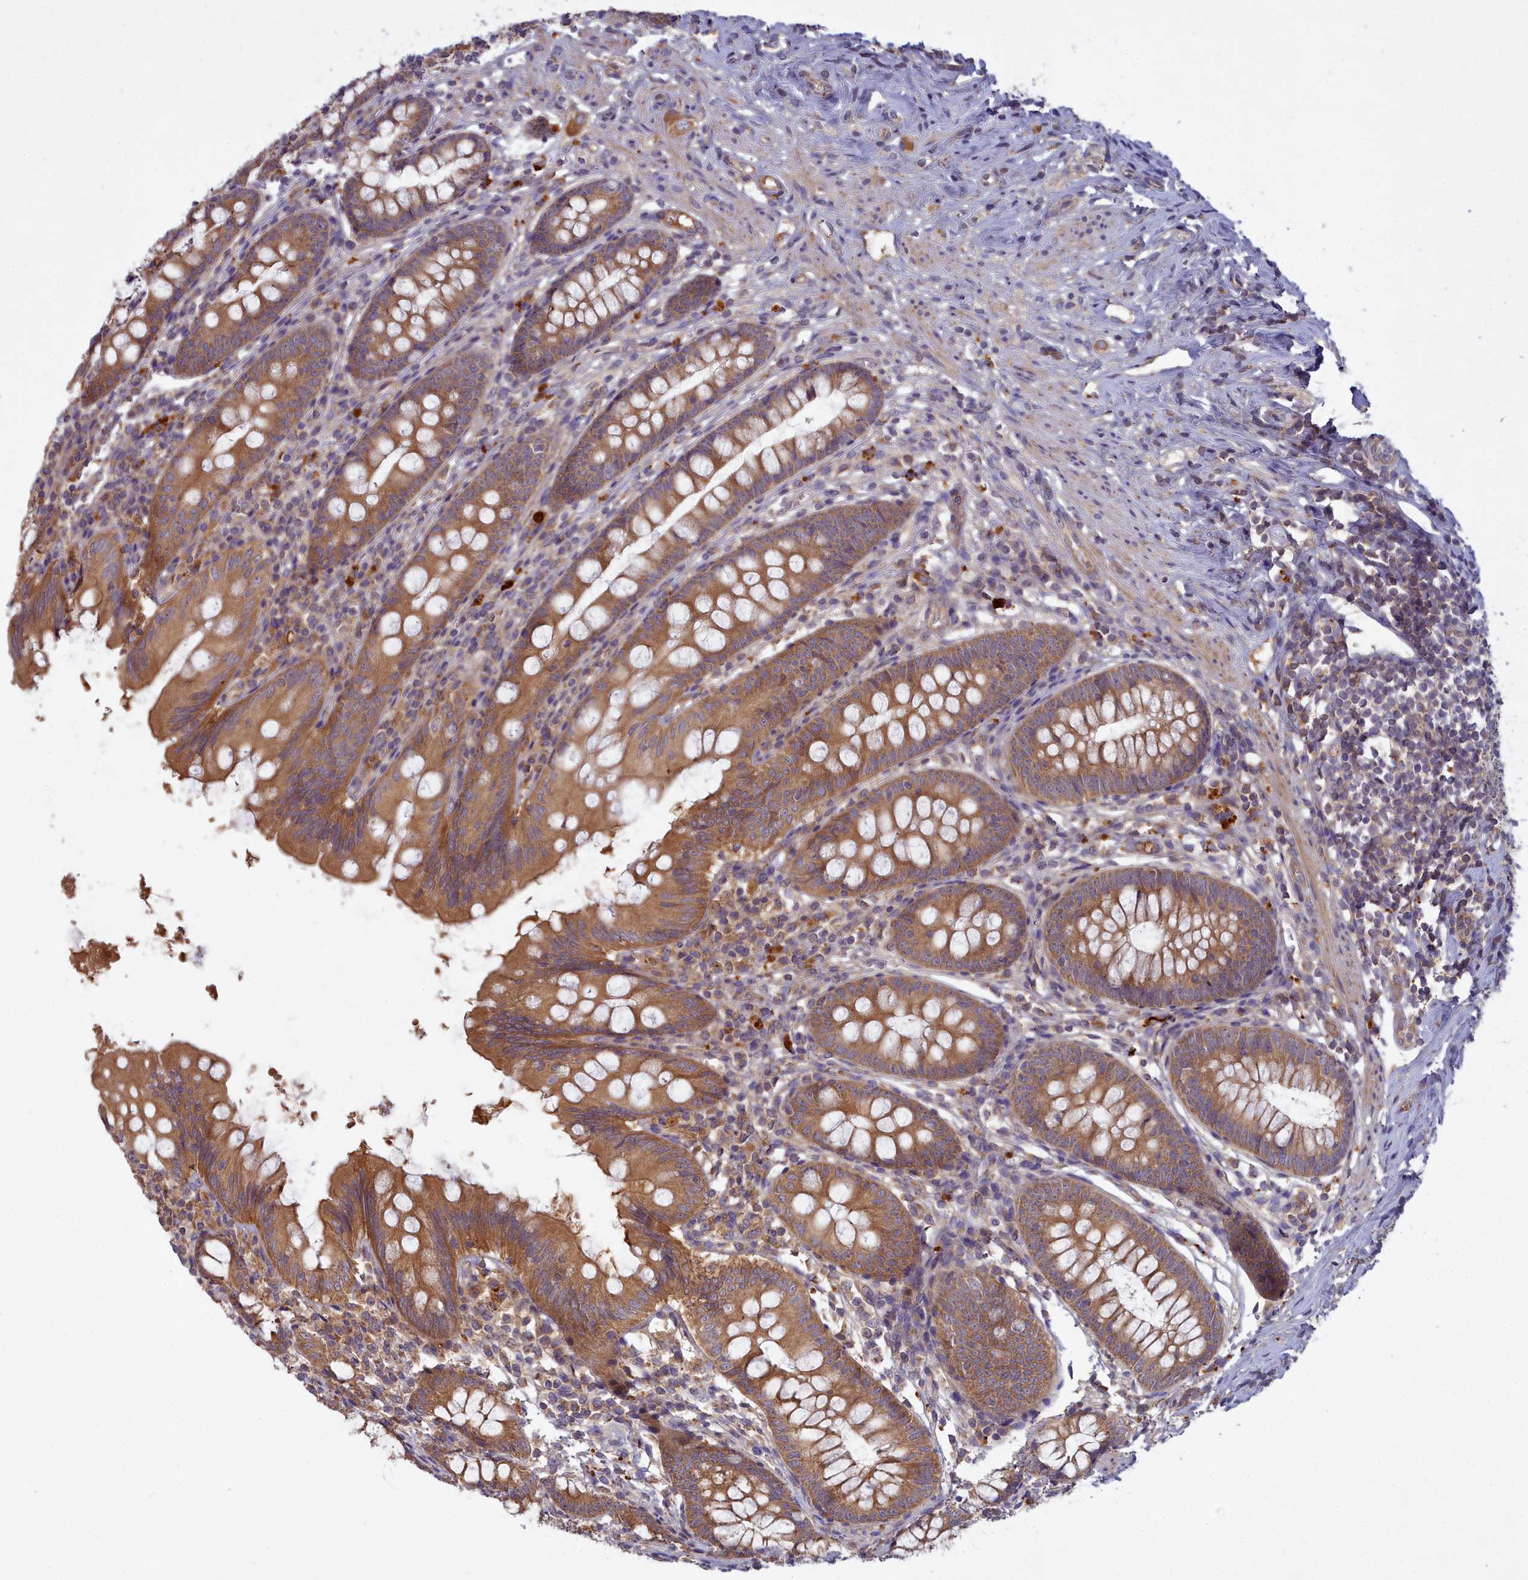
{"staining": {"intensity": "moderate", "quantity": ">75%", "location": "cytoplasmic/membranous"}, "tissue": "appendix", "cell_type": "Glandular cells", "image_type": "normal", "snomed": [{"axis": "morphology", "description": "Normal tissue, NOS"}, {"axis": "topography", "description": "Appendix"}], "caption": "Brown immunohistochemical staining in unremarkable human appendix displays moderate cytoplasmic/membranous positivity in approximately >75% of glandular cells.", "gene": "CCDC167", "patient": {"sex": "female", "age": 51}}